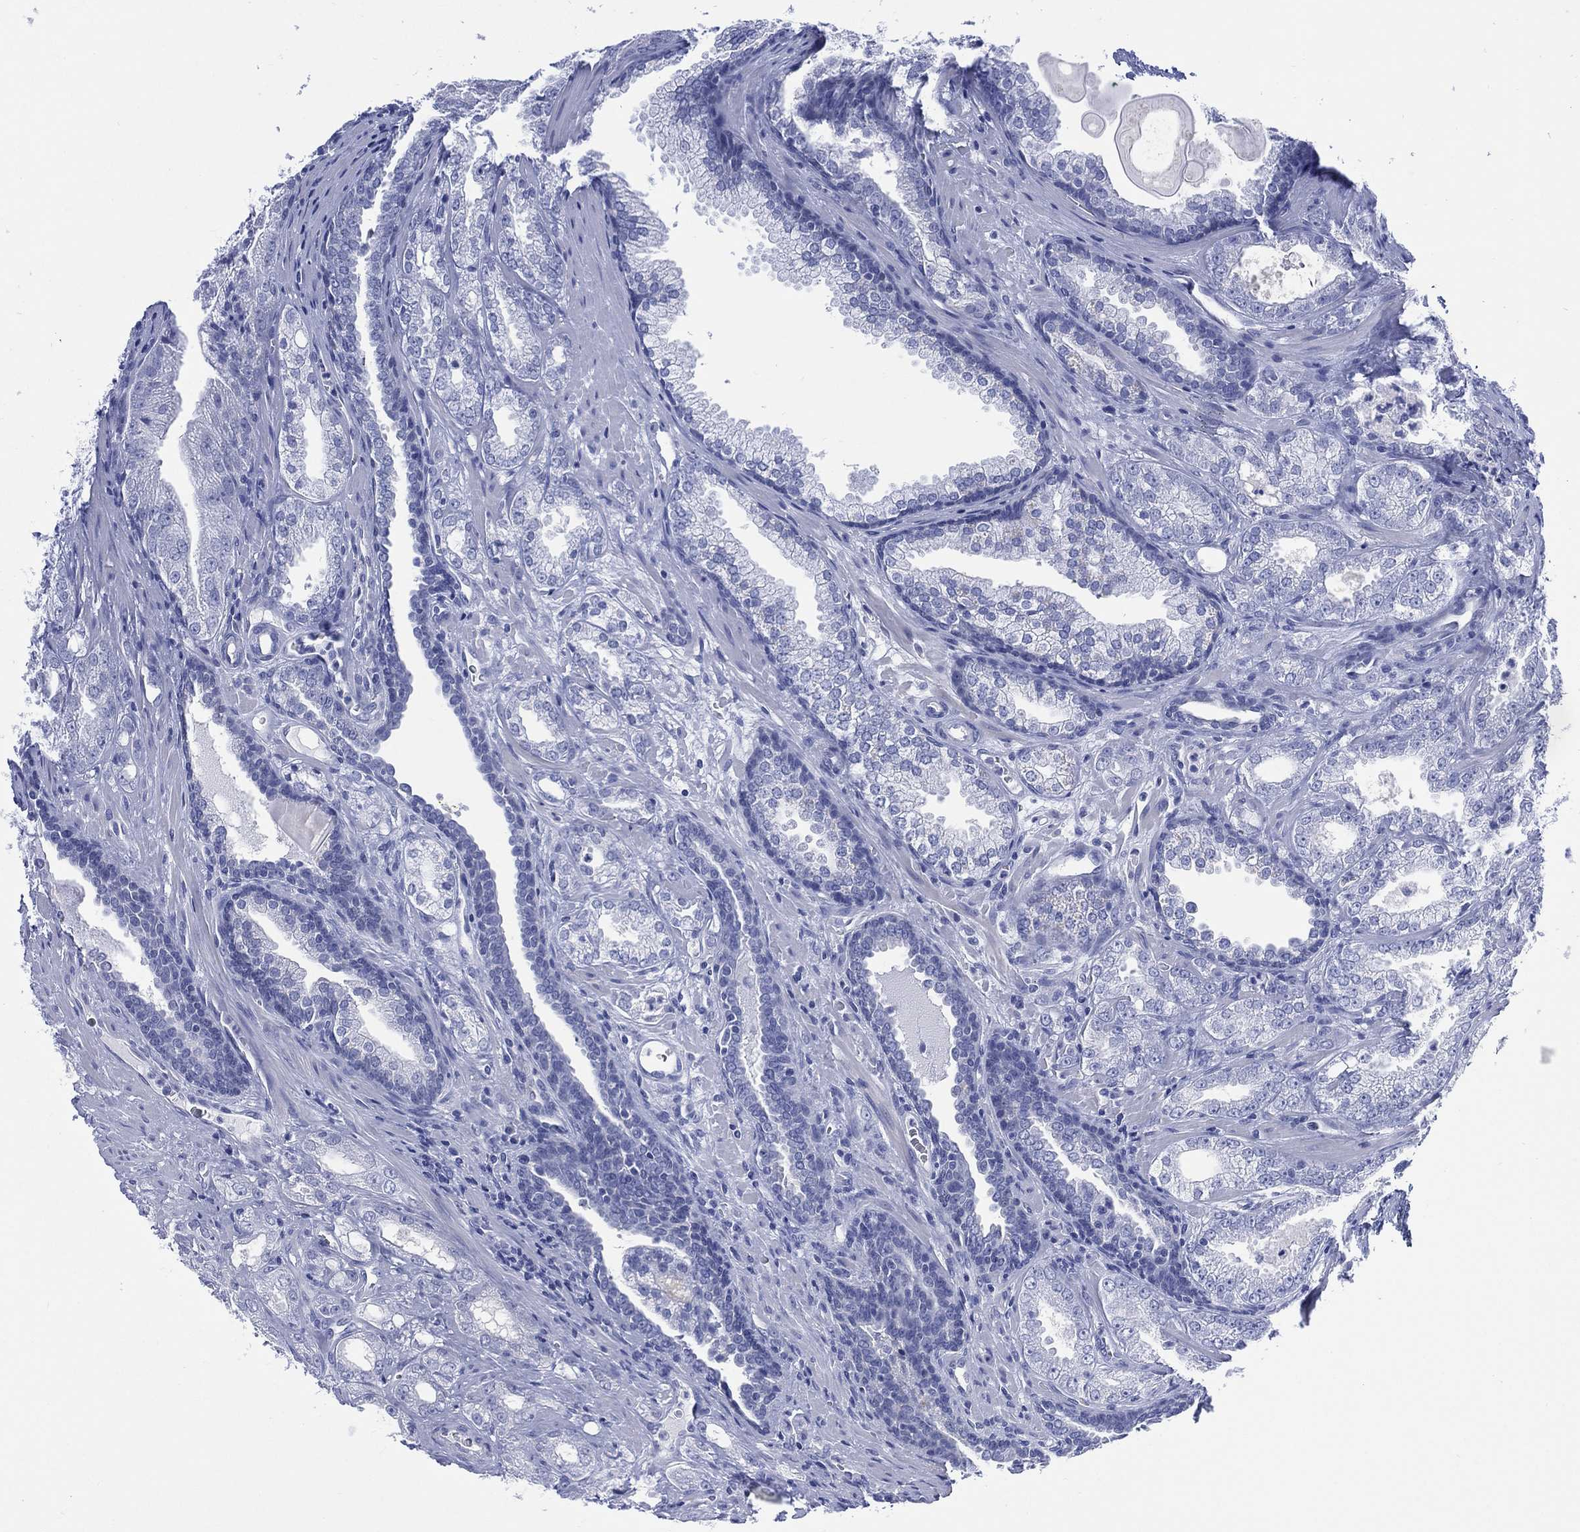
{"staining": {"intensity": "negative", "quantity": "none", "location": "none"}, "tissue": "prostate cancer", "cell_type": "Tumor cells", "image_type": "cancer", "snomed": [{"axis": "morphology", "description": "Adenocarcinoma, NOS"}, {"axis": "morphology", "description": "Adenocarcinoma, High grade"}, {"axis": "topography", "description": "Prostate"}], "caption": "Prostate high-grade adenocarcinoma was stained to show a protein in brown. There is no significant expression in tumor cells.", "gene": "LRRD1", "patient": {"sex": "male", "age": 70}}